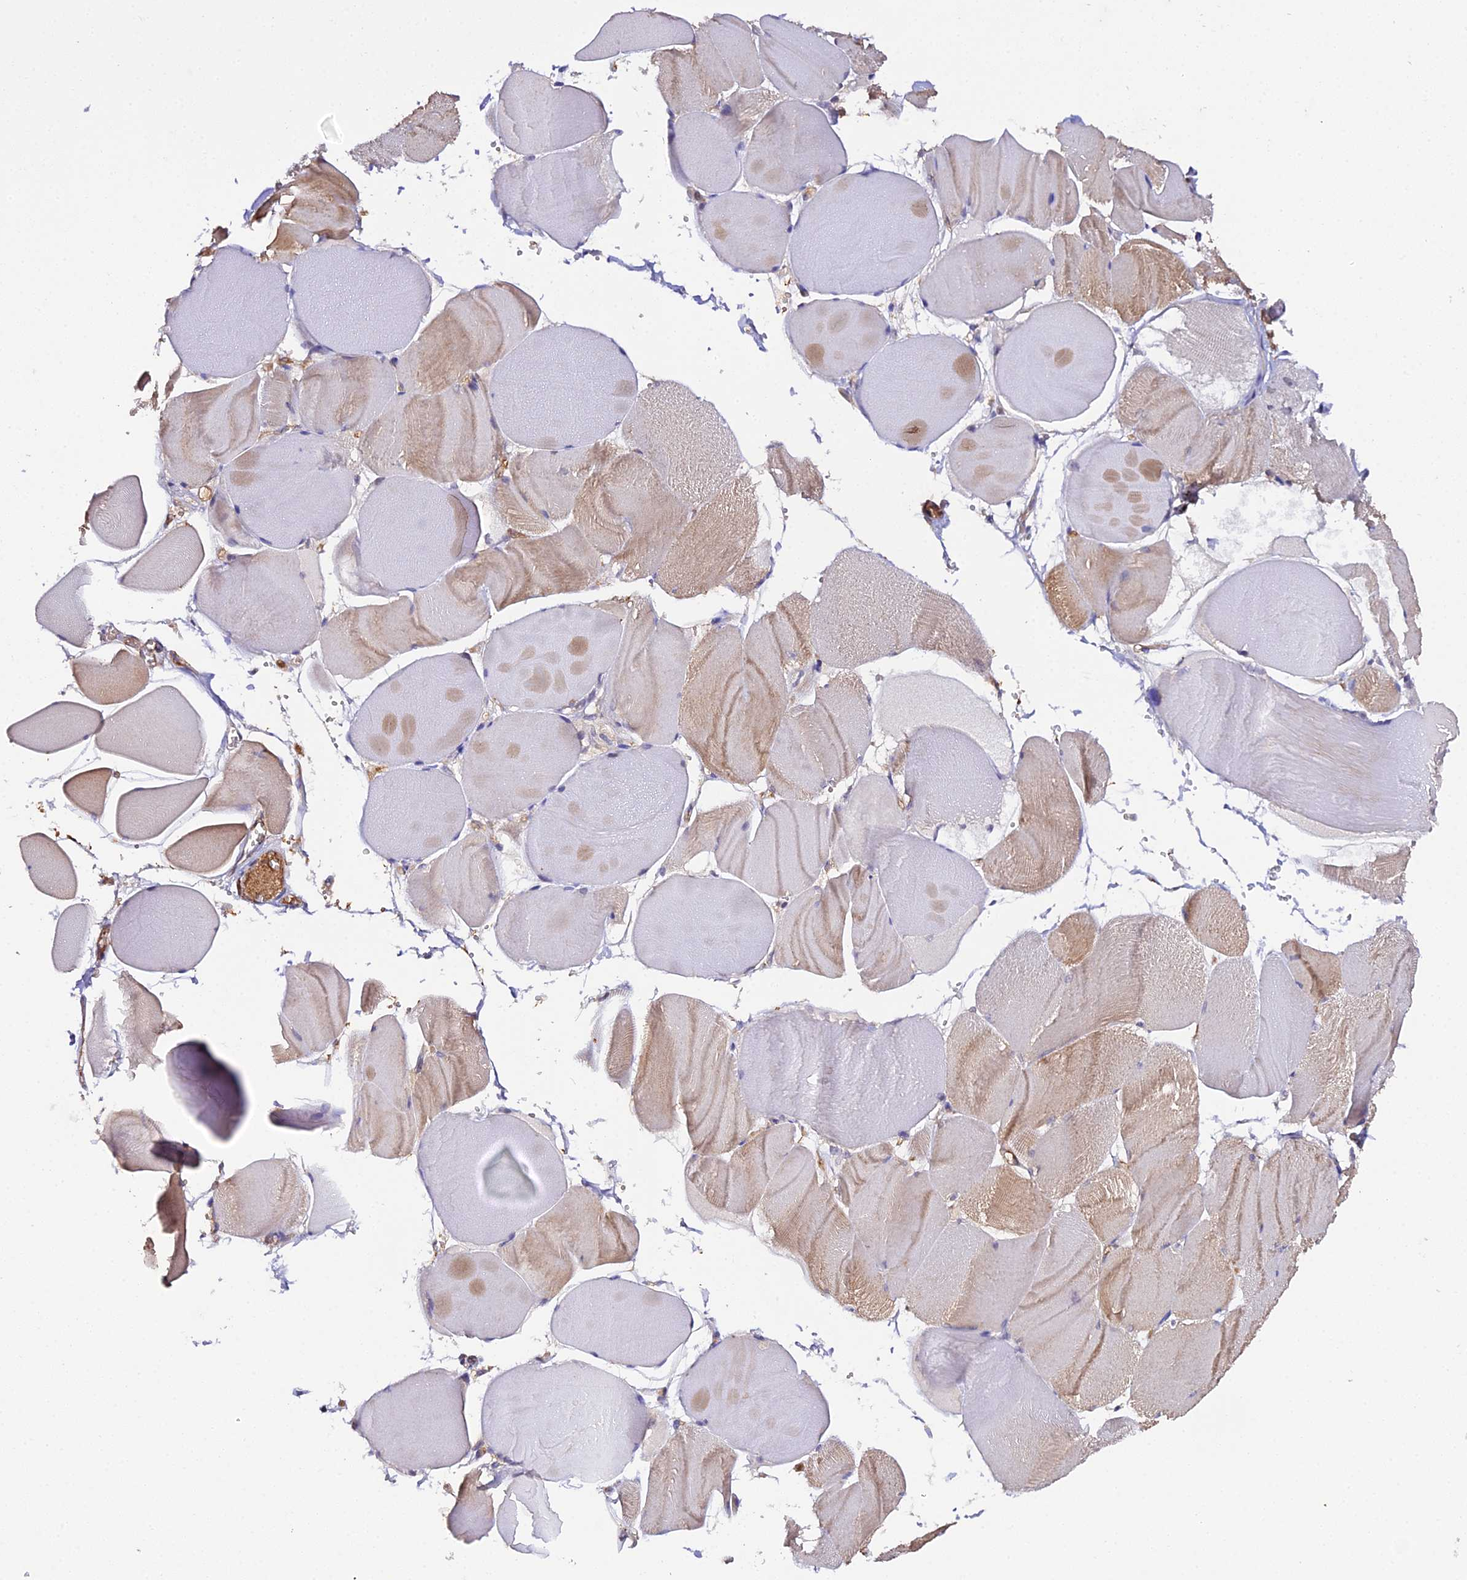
{"staining": {"intensity": "moderate", "quantity": "<25%", "location": "cytoplasmic/membranous"}, "tissue": "skeletal muscle", "cell_type": "Myocytes", "image_type": "normal", "snomed": [{"axis": "morphology", "description": "Normal tissue, NOS"}, {"axis": "morphology", "description": "Basal cell carcinoma"}, {"axis": "topography", "description": "Skeletal muscle"}], "caption": "Immunohistochemical staining of unremarkable human skeletal muscle reveals moderate cytoplasmic/membranous protein expression in about <25% of myocytes.", "gene": "TRIM26", "patient": {"sex": "female", "age": 64}}